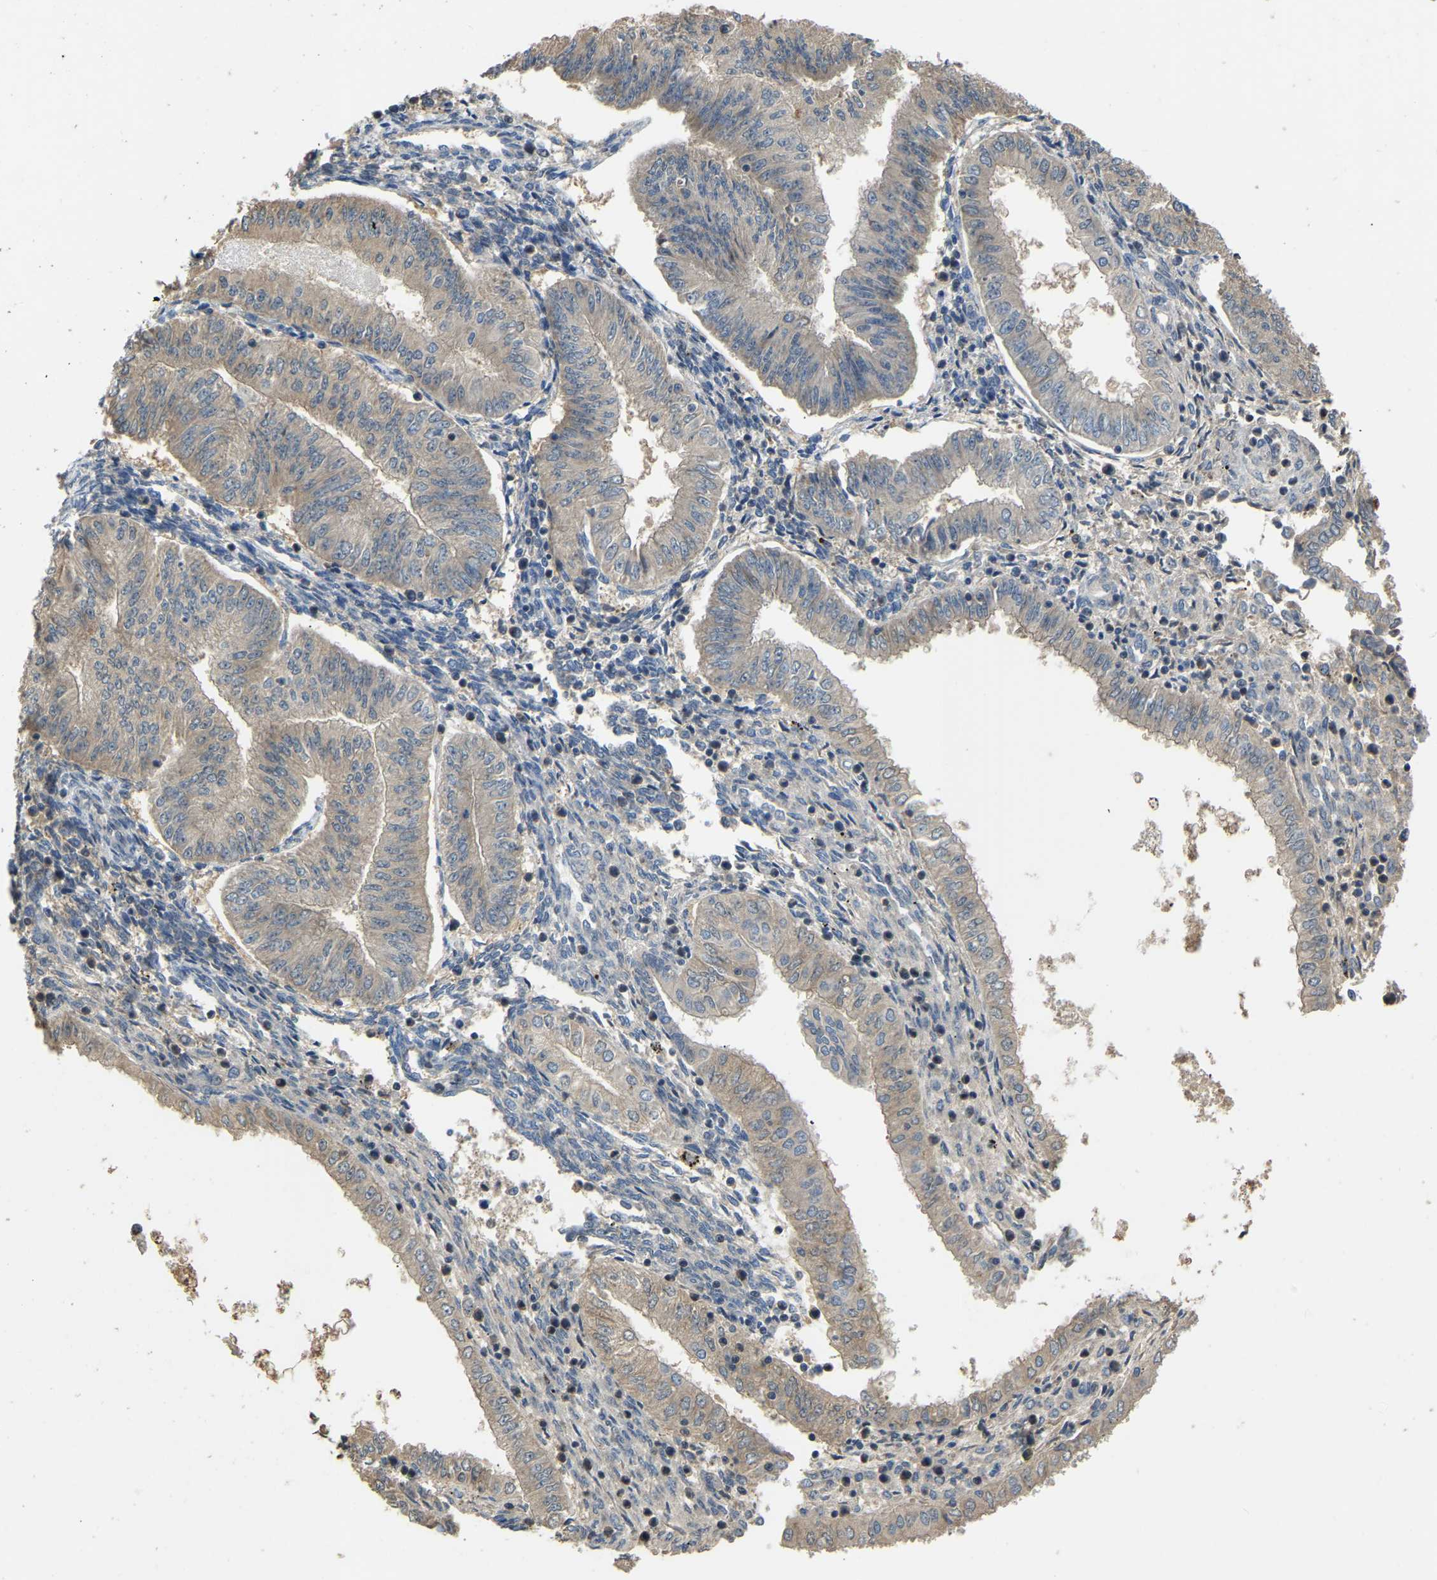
{"staining": {"intensity": "weak", "quantity": ">75%", "location": "cytoplasmic/membranous"}, "tissue": "endometrial cancer", "cell_type": "Tumor cells", "image_type": "cancer", "snomed": [{"axis": "morphology", "description": "Normal tissue, NOS"}, {"axis": "morphology", "description": "Adenocarcinoma, NOS"}, {"axis": "topography", "description": "Endometrium"}], "caption": "Tumor cells exhibit low levels of weak cytoplasmic/membranous expression in approximately >75% of cells in human adenocarcinoma (endometrial).", "gene": "TUFM", "patient": {"sex": "female", "age": 53}}